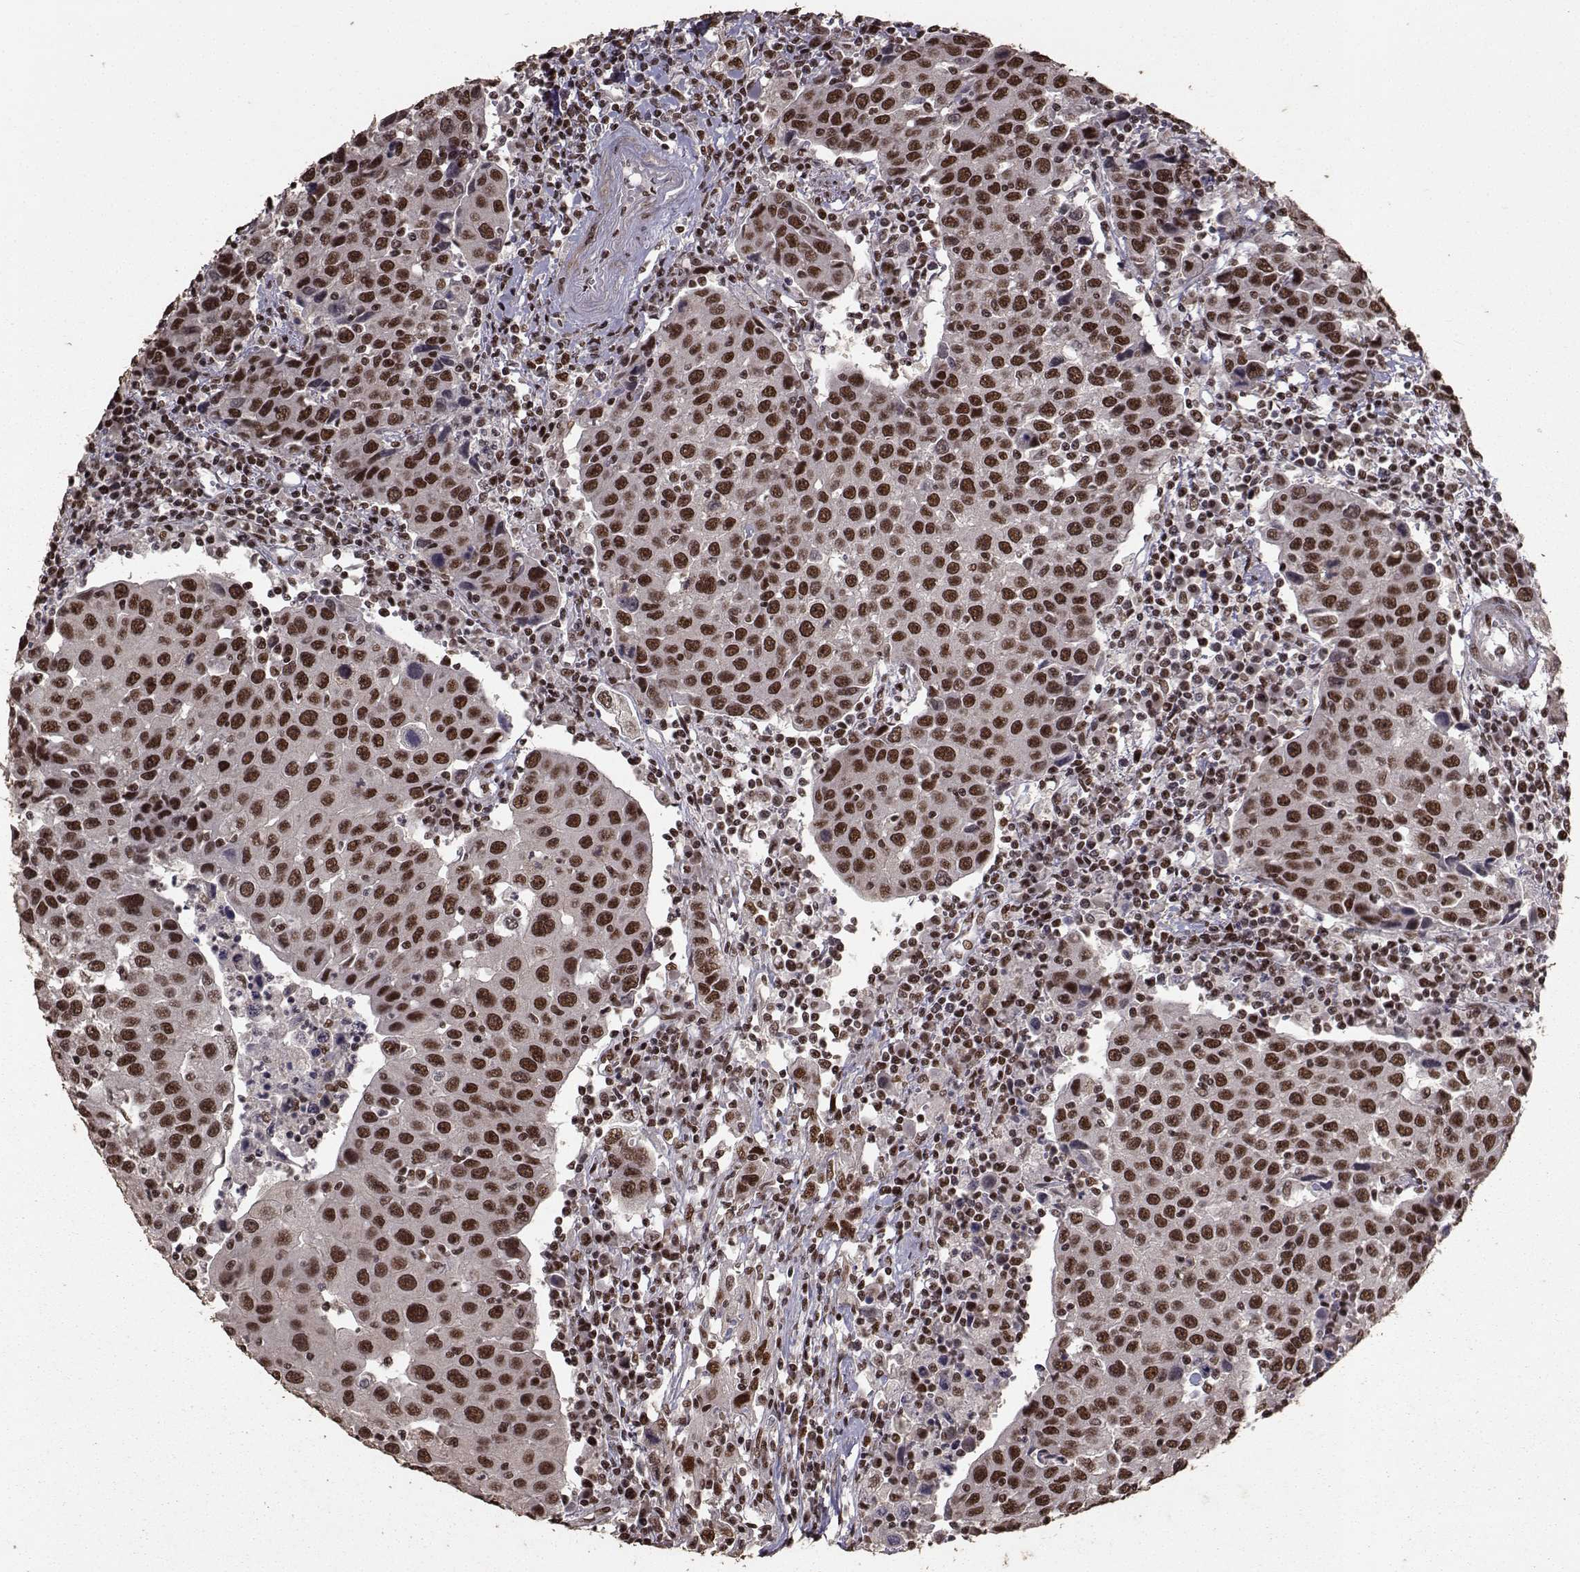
{"staining": {"intensity": "strong", "quantity": ">75%", "location": "nuclear"}, "tissue": "urothelial cancer", "cell_type": "Tumor cells", "image_type": "cancer", "snomed": [{"axis": "morphology", "description": "Urothelial carcinoma, High grade"}, {"axis": "topography", "description": "Urinary bladder"}], "caption": "Immunohistochemistry (IHC) micrograph of neoplastic tissue: human urothelial carcinoma (high-grade) stained using immunohistochemistry shows high levels of strong protein expression localized specifically in the nuclear of tumor cells, appearing as a nuclear brown color.", "gene": "SF1", "patient": {"sex": "female", "age": 85}}